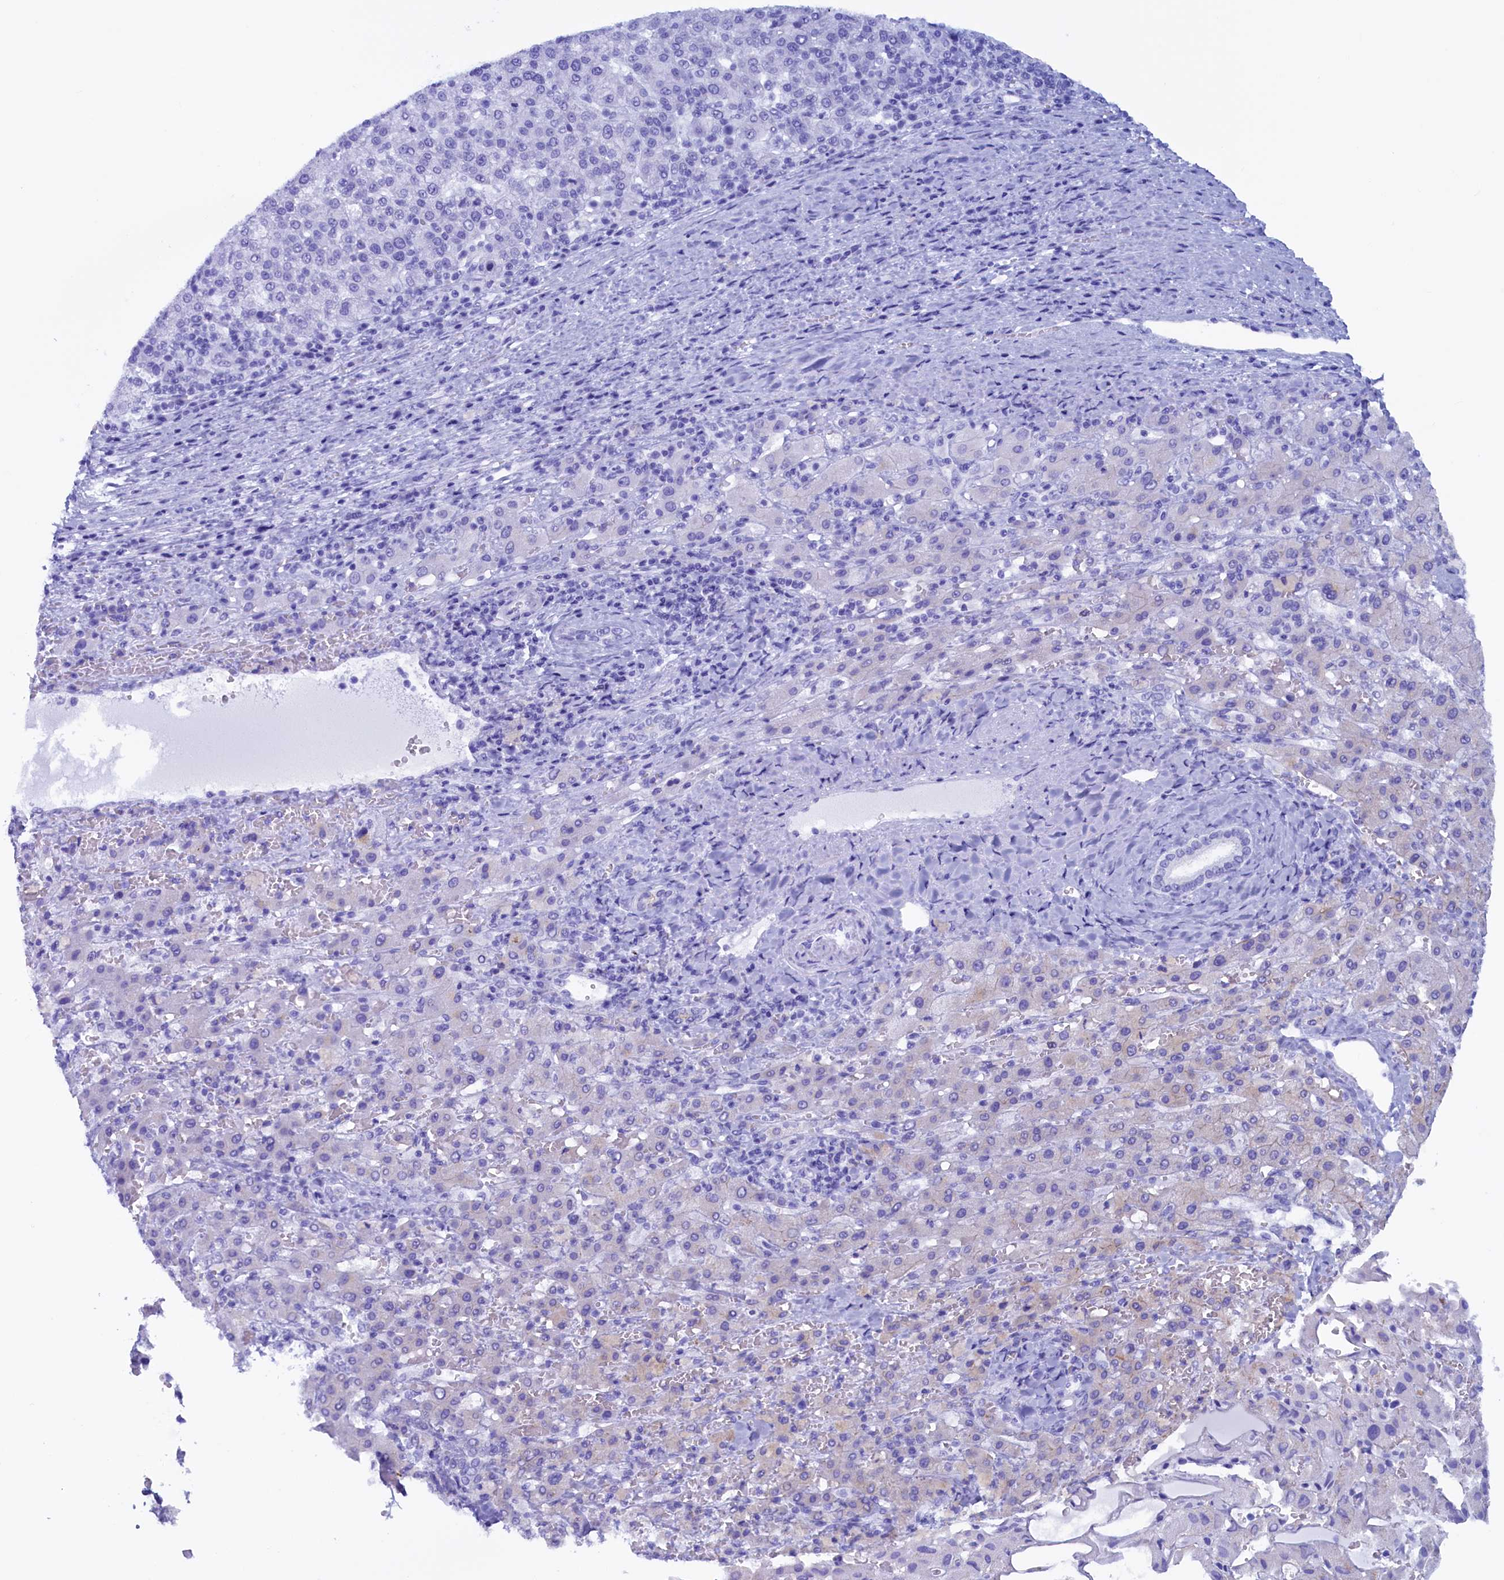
{"staining": {"intensity": "negative", "quantity": "none", "location": "none"}, "tissue": "liver cancer", "cell_type": "Tumor cells", "image_type": "cancer", "snomed": [{"axis": "morphology", "description": "Carcinoma, Hepatocellular, NOS"}, {"axis": "topography", "description": "Liver"}], "caption": "An image of human liver hepatocellular carcinoma is negative for staining in tumor cells.", "gene": "PACSIN3", "patient": {"sex": "female", "age": 58}}